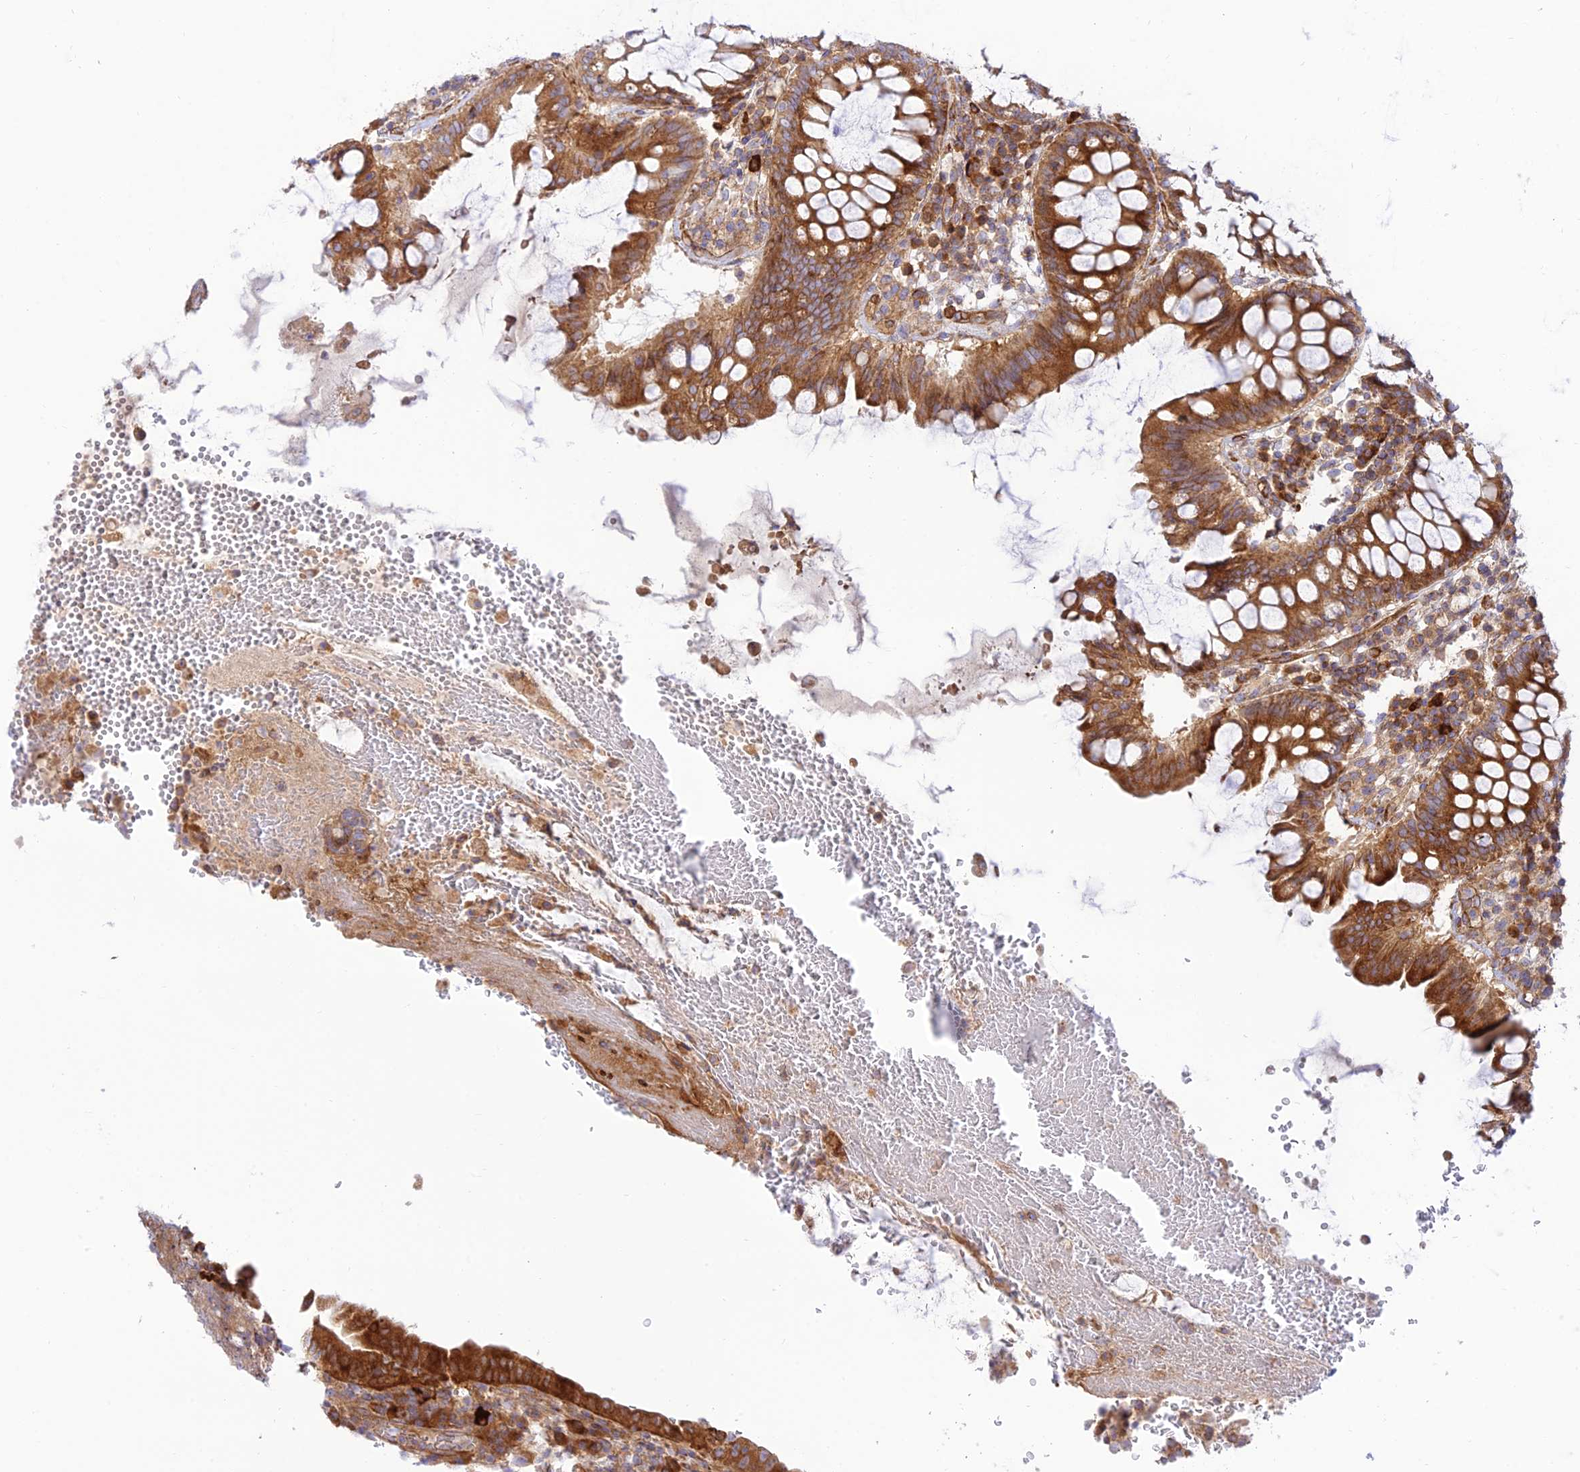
{"staining": {"intensity": "moderate", "quantity": ">75%", "location": "cytoplasmic/membranous"}, "tissue": "colorectal cancer", "cell_type": "Tumor cells", "image_type": "cancer", "snomed": [{"axis": "morphology", "description": "Normal tissue, NOS"}, {"axis": "morphology", "description": "Adenocarcinoma, NOS"}, {"axis": "topography", "description": "Colon"}], "caption": "Protein expression analysis of human colorectal adenocarcinoma reveals moderate cytoplasmic/membranous positivity in approximately >75% of tumor cells.", "gene": "PIMREG", "patient": {"sex": "female", "age": 75}}